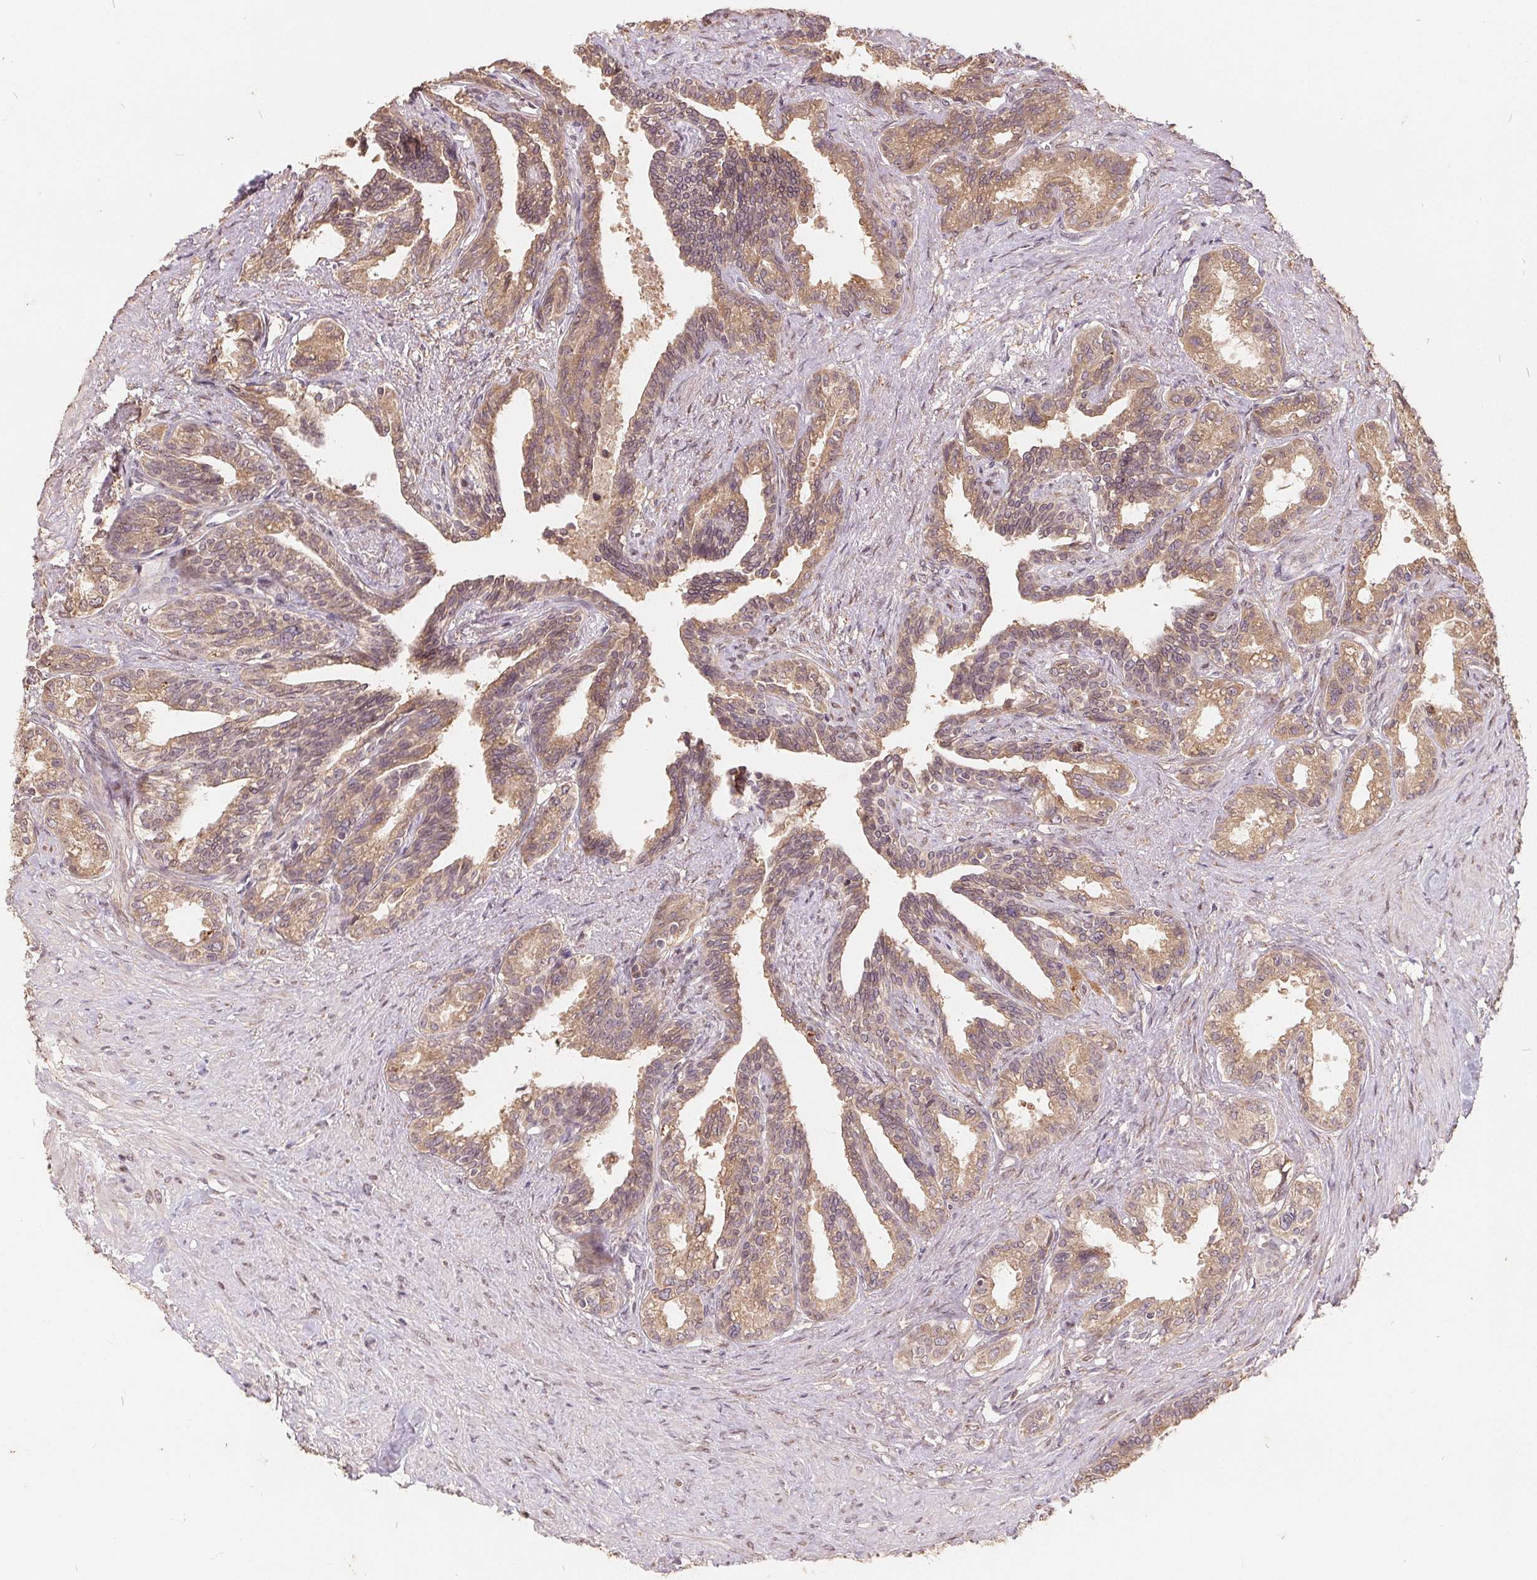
{"staining": {"intensity": "moderate", "quantity": ">75%", "location": "cytoplasmic/membranous"}, "tissue": "seminal vesicle", "cell_type": "Glandular cells", "image_type": "normal", "snomed": [{"axis": "morphology", "description": "Normal tissue, NOS"}, {"axis": "morphology", "description": "Urothelial carcinoma, NOS"}, {"axis": "topography", "description": "Urinary bladder"}, {"axis": "topography", "description": "Seminal veicle"}], "caption": "This is a micrograph of immunohistochemistry staining of benign seminal vesicle, which shows moderate staining in the cytoplasmic/membranous of glandular cells.", "gene": "CDIPT", "patient": {"sex": "male", "age": 76}}